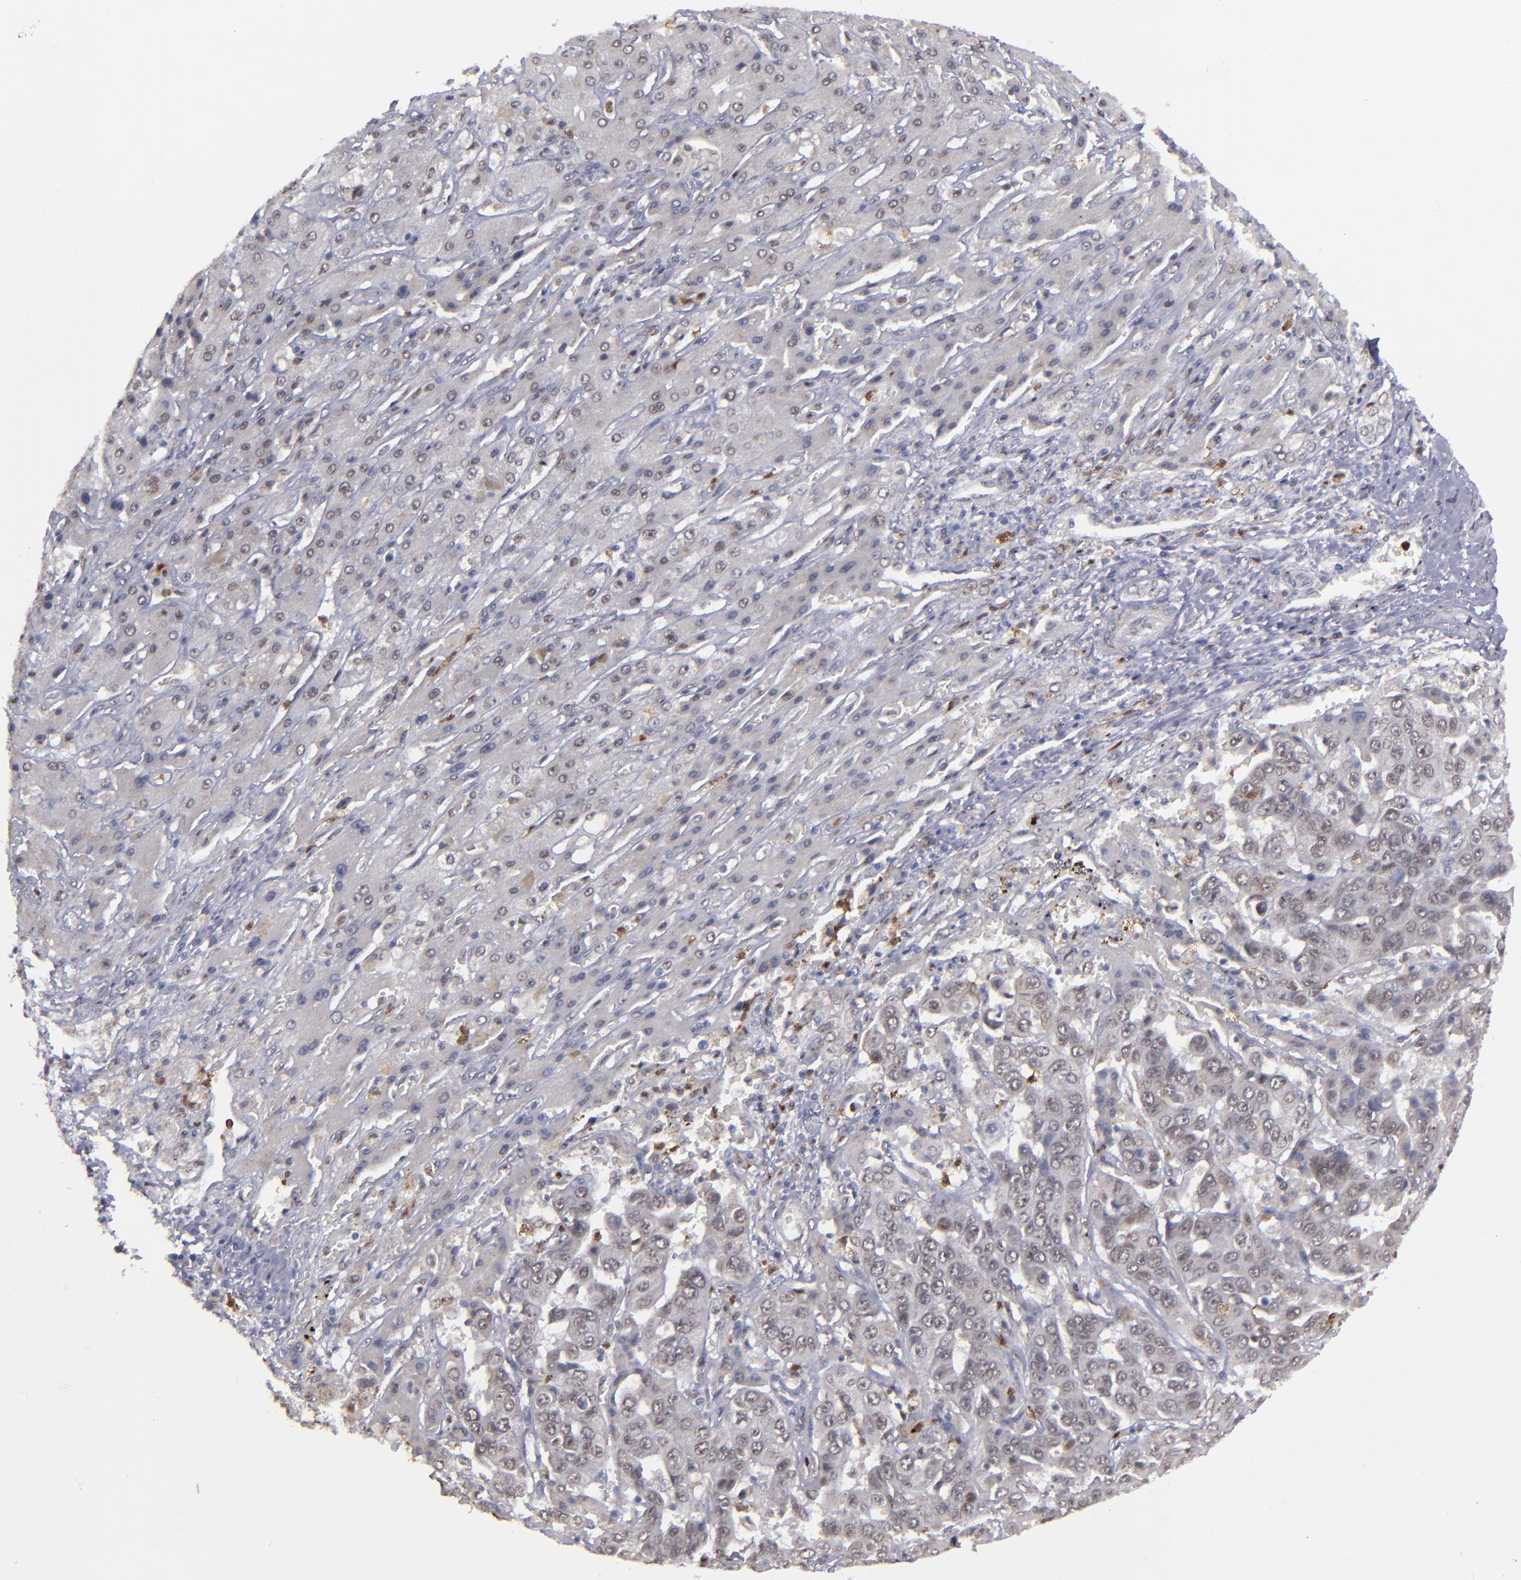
{"staining": {"intensity": "negative", "quantity": "none", "location": "none"}, "tissue": "liver cancer", "cell_type": "Tumor cells", "image_type": "cancer", "snomed": [{"axis": "morphology", "description": "Cholangiocarcinoma"}, {"axis": "topography", "description": "Liver"}], "caption": "Immunohistochemical staining of cholangiocarcinoma (liver) displays no significant positivity in tumor cells.", "gene": "RREB1", "patient": {"sex": "female", "age": 52}}